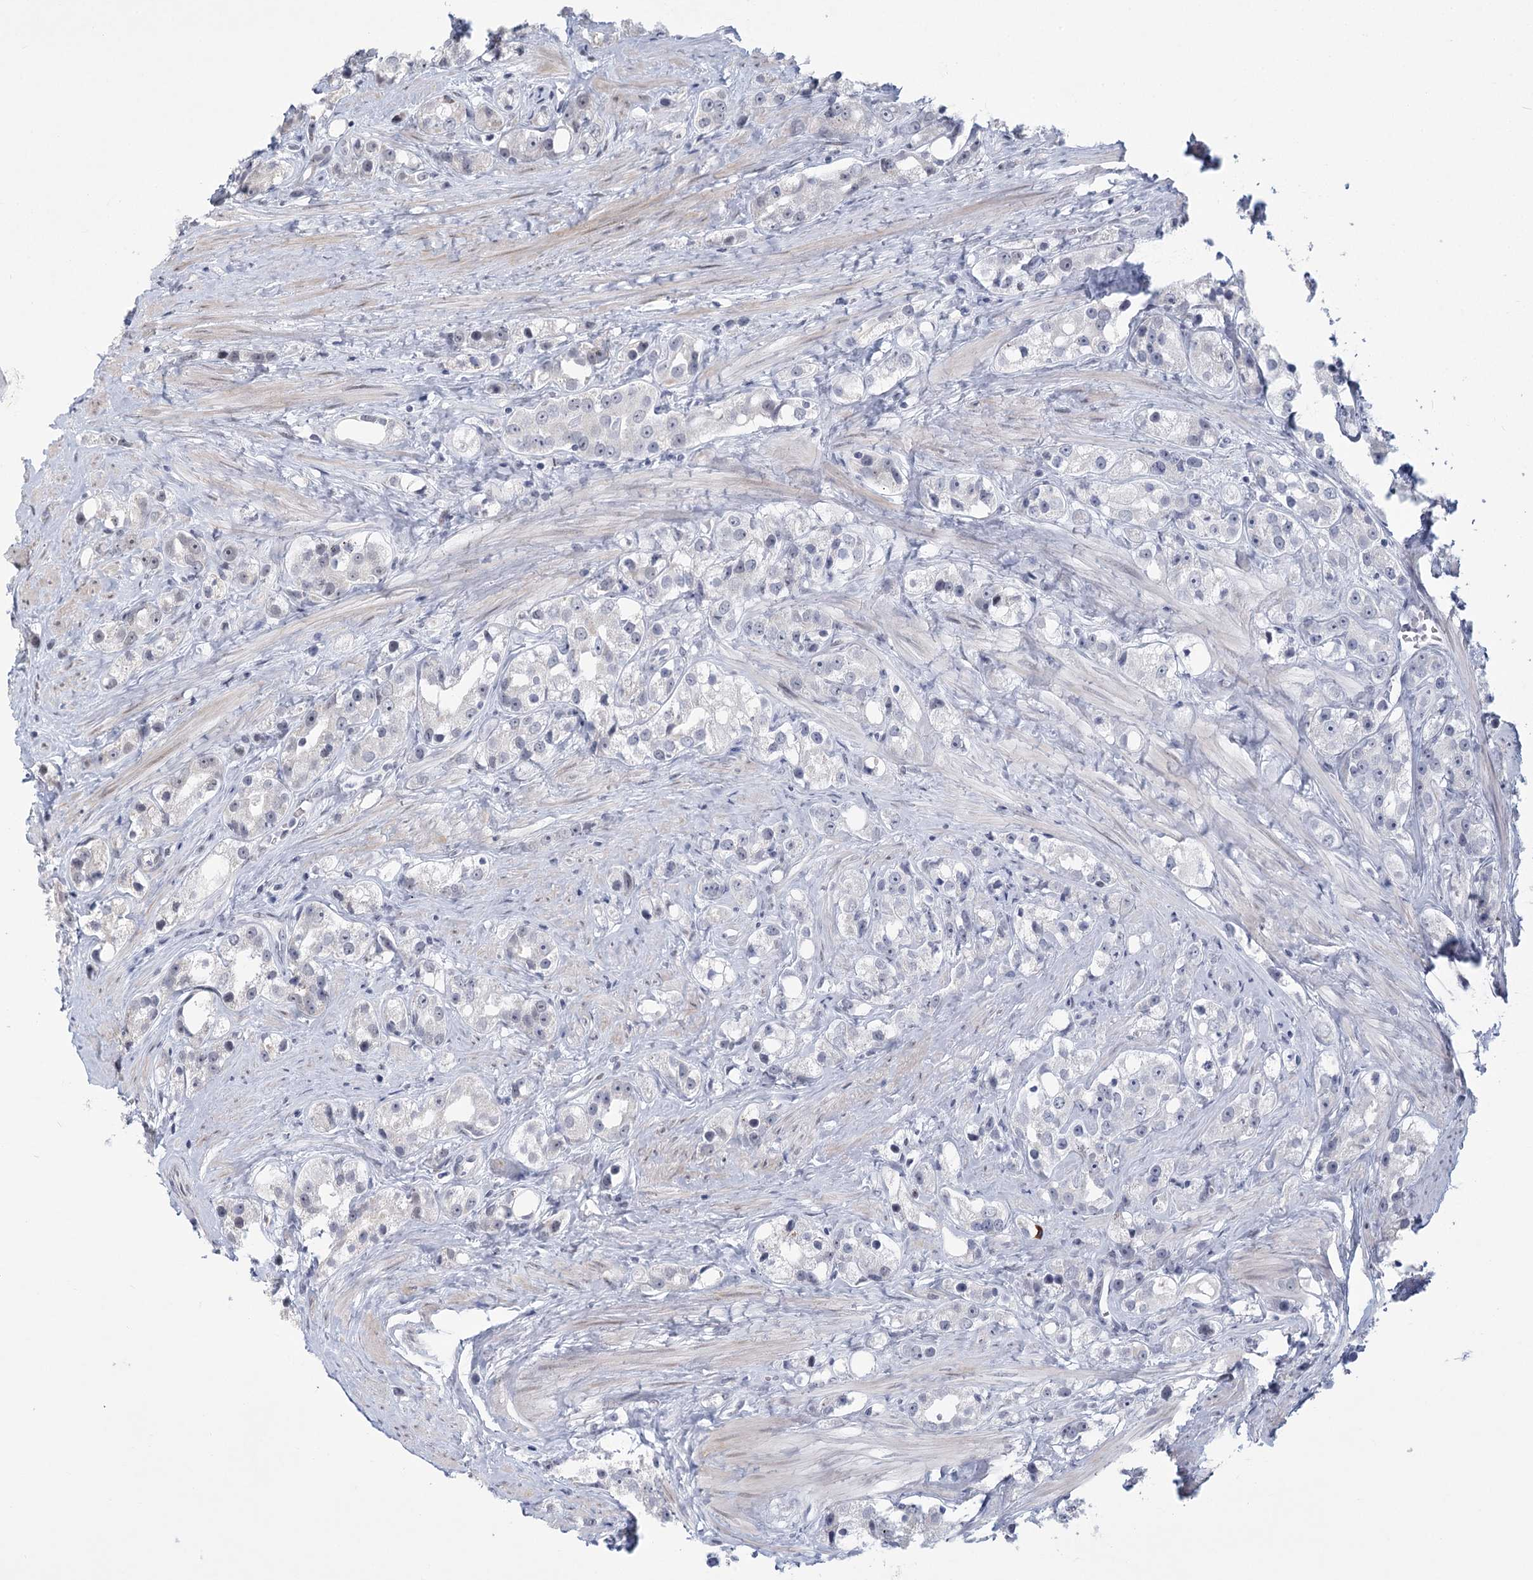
{"staining": {"intensity": "weak", "quantity": "<25%", "location": "cytoplasmic/membranous"}, "tissue": "prostate cancer", "cell_type": "Tumor cells", "image_type": "cancer", "snomed": [{"axis": "morphology", "description": "Adenocarcinoma, NOS"}, {"axis": "topography", "description": "Prostate"}], "caption": "A high-resolution photomicrograph shows immunohistochemistry staining of prostate adenocarcinoma, which demonstrates no significant positivity in tumor cells. (Brightfield microscopy of DAB (3,3'-diaminobenzidine) immunohistochemistry at high magnification).", "gene": "CIB4", "patient": {"sex": "male", "age": 79}}